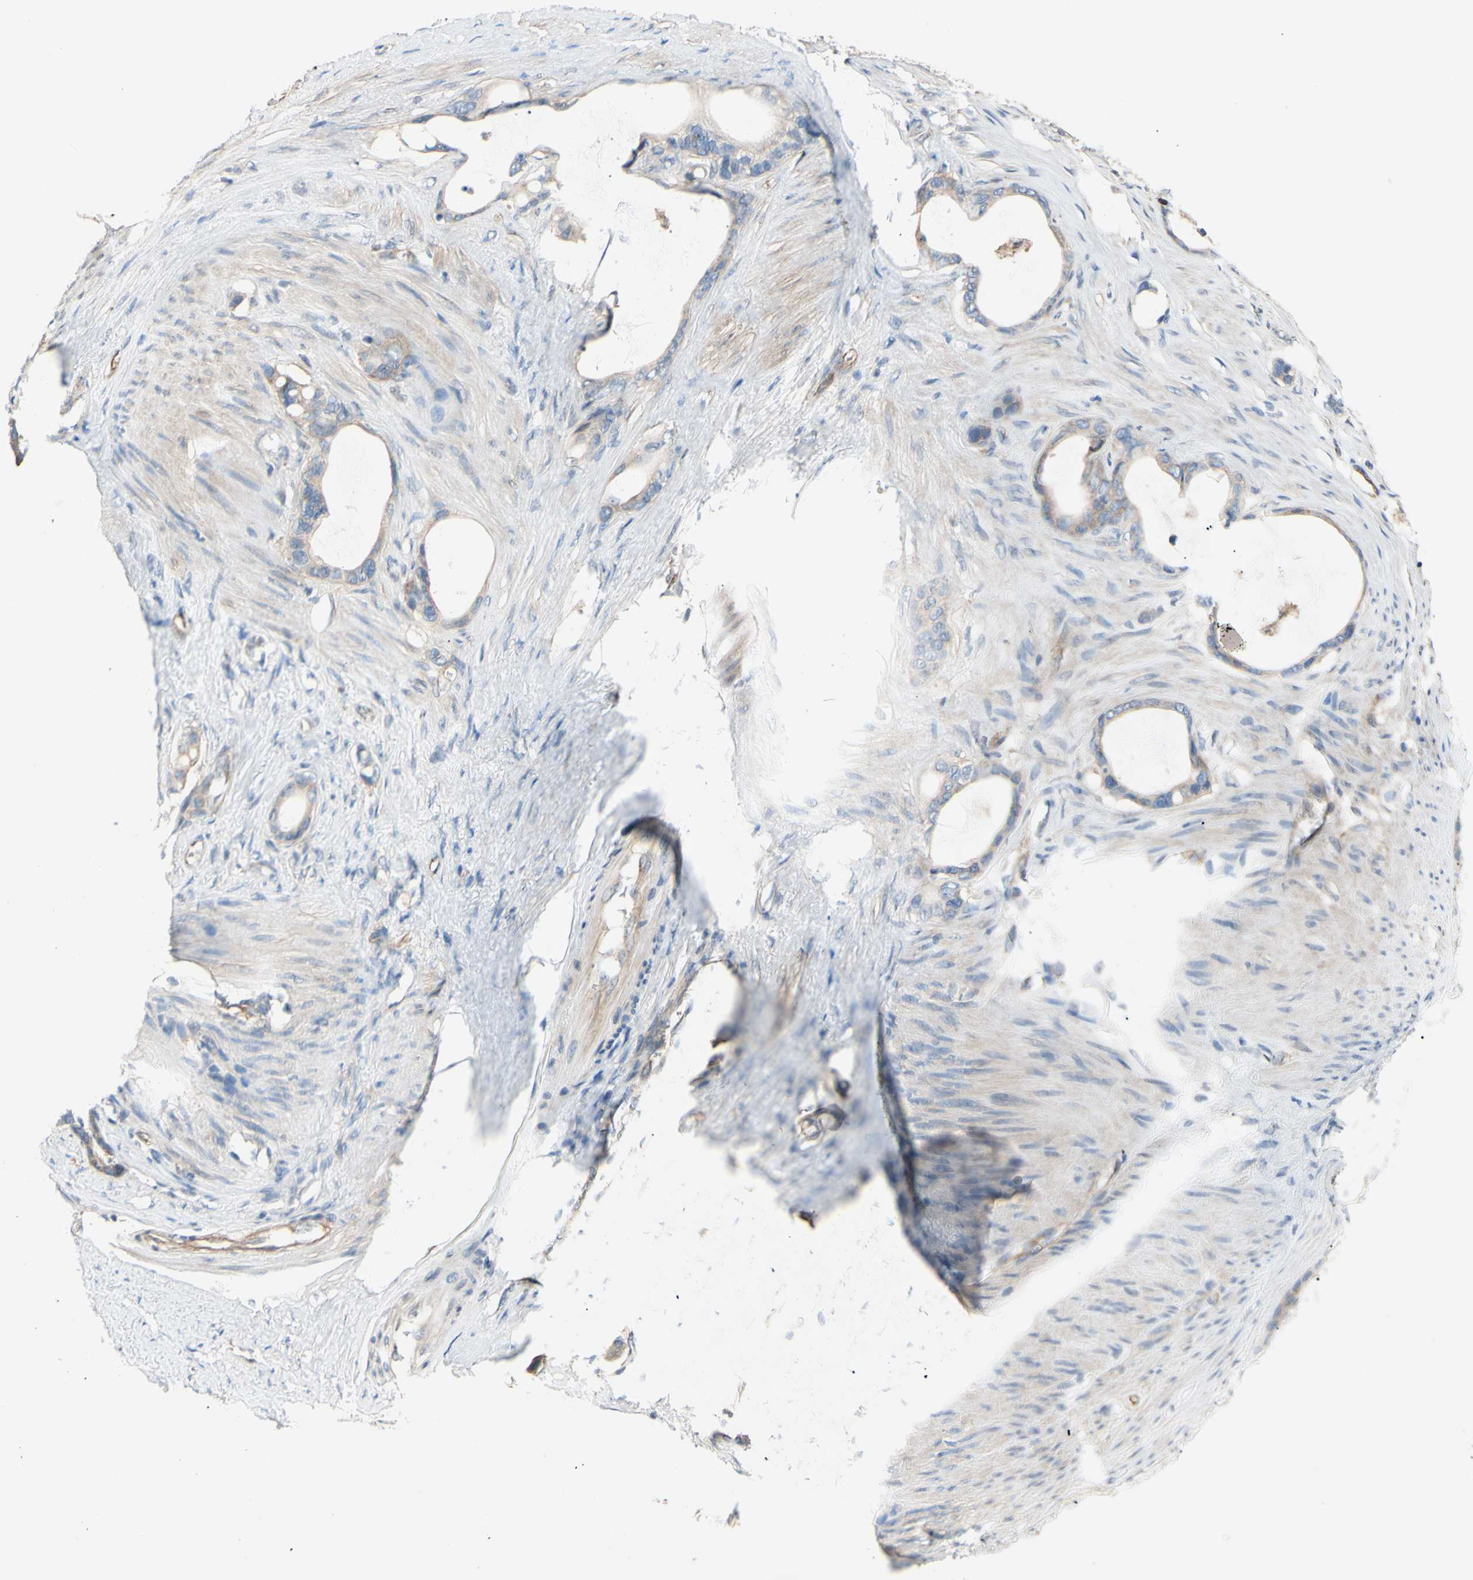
{"staining": {"intensity": "weak", "quantity": ">75%", "location": "cytoplasmic/membranous"}, "tissue": "stomach cancer", "cell_type": "Tumor cells", "image_type": "cancer", "snomed": [{"axis": "morphology", "description": "Adenocarcinoma, NOS"}, {"axis": "topography", "description": "Stomach"}], "caption": "Weak cytoplasmic/membranous positivity is identified in approximately >75% of tumor cells in stomach adenocarcinoma. Nuclei are stained in blue.", "gene": "DYNLRB1", "patient": {"sex": "female", "age": 75}}